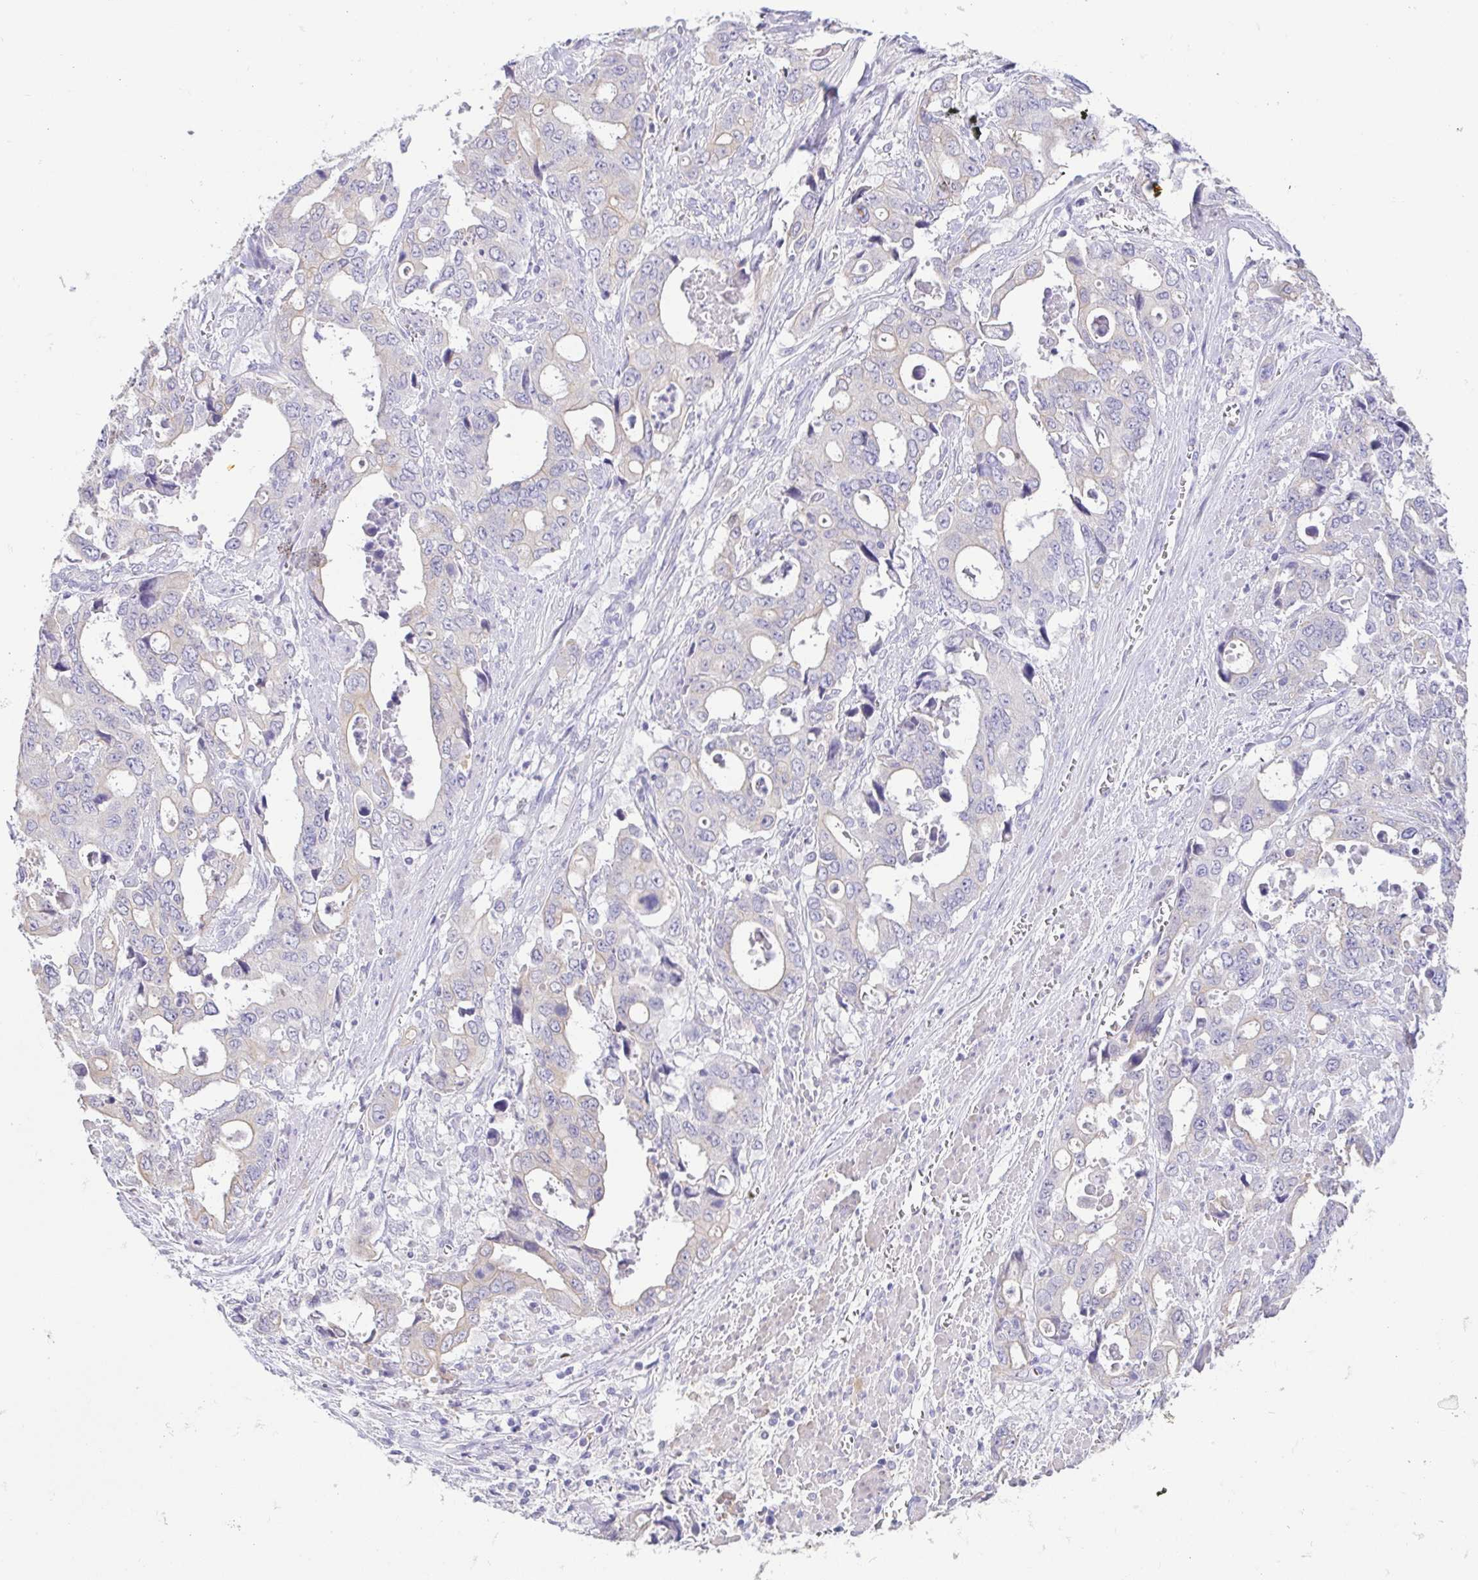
{"staining": {"intensity": "negative", "quantity": "none", "location": "none"}, "tissue": "stomach cancer", "cell_type": "Tumor cells", "image_type": "cancer", "snomed": [{"axis": "morphology", "description": "Adenocarcinoma, NOS"}, {"axis": "topography", "description": "Stomach, upper"}], "caption": "An IHC micrograph of stomach cancer (adenocarcinoma) is shown. There is no staining in tumor cells of stomach cancer (adenocarcinoma). (DAB immunohistochemistry (IHC), high magnification).", "gene": "FABP3", "patient": {"sex": "male", "age": 74}}